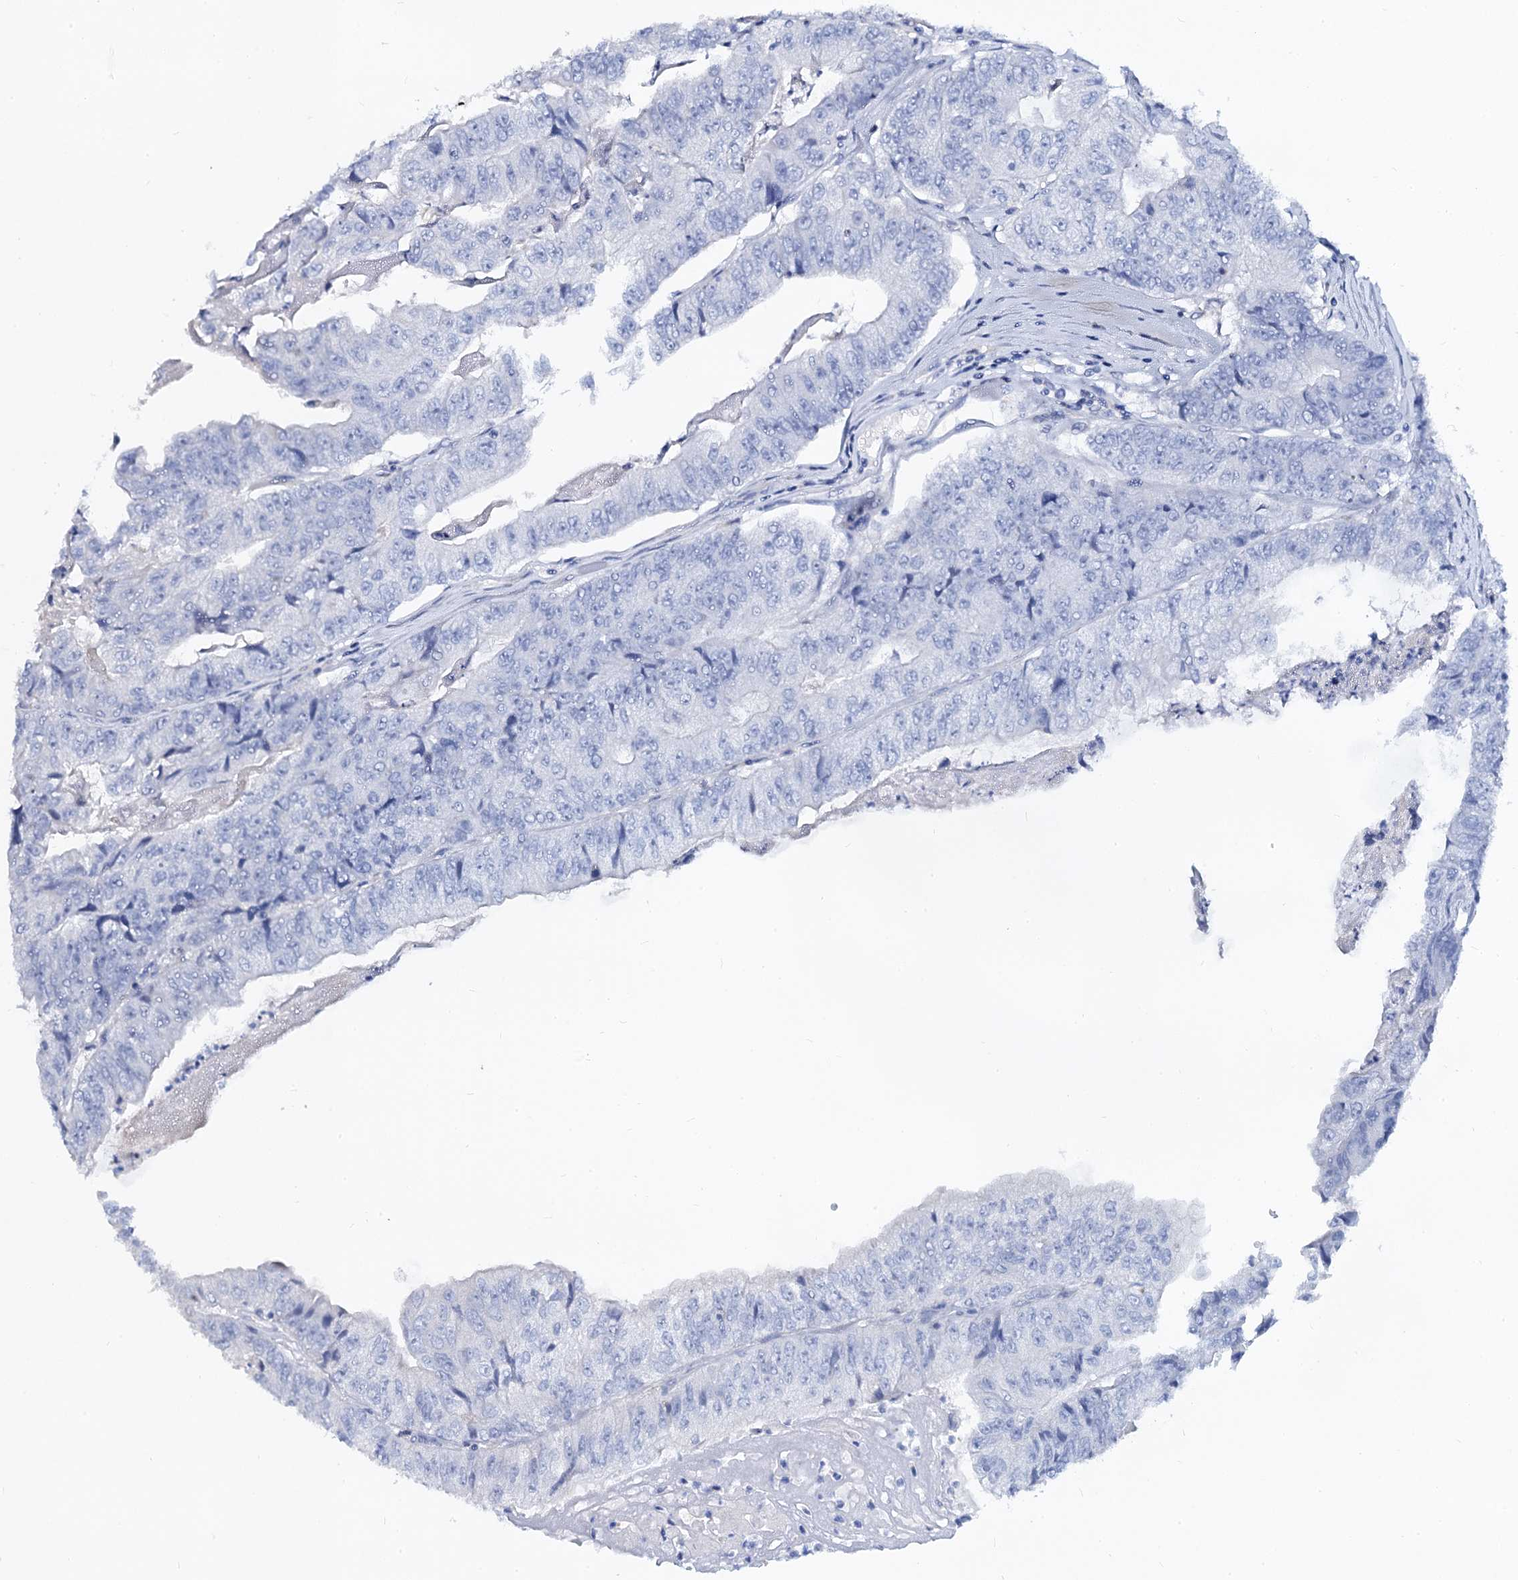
{"staining": {"intensity": "negative", "quantity": "none", "location": "none"}, "tissue": "colorectal cancer", "cell_type": "Tumor cells", "image_type": "cancer", "snomed": [{"axis": "morphology", "description": "Adenocarcinoma, NOS"}, {"axis": "topography", "description": "Colon"}], "caption": "This is a micrograph of IHC staining of colorectal cancer, which shows no staining in tumor cells.", "gene": "RBP3", "patient": {"sex": "female", "age": 67}}